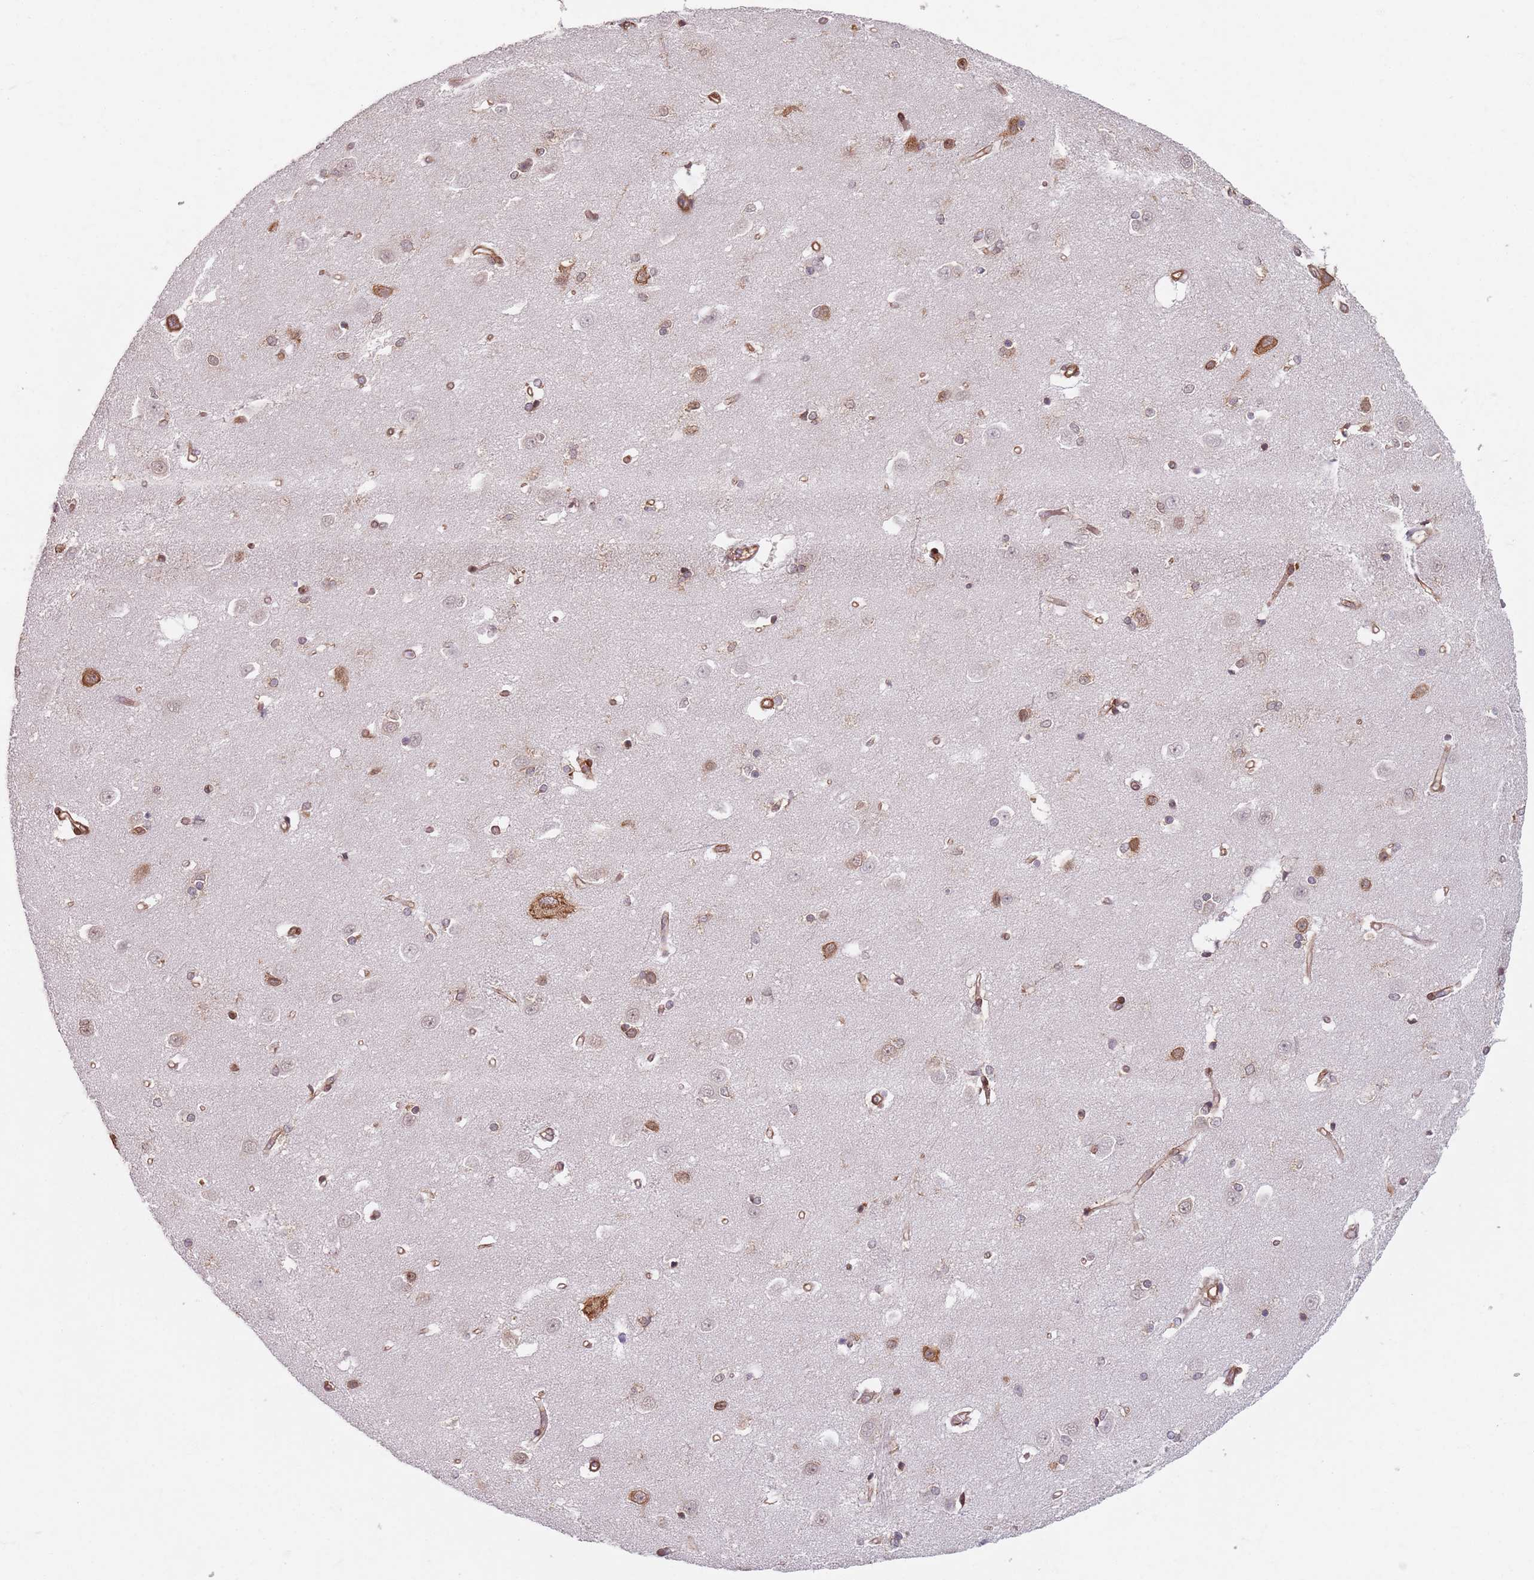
{"staining": {"intensity": "moderate", "quantity": "<25%", "location": "cytoplasmic/membranous"}, "tissue": "caudate", "cell_type": "Glial cells", "image_type": "normal", "snomed": [{"axis": "morphology", "description": "Normal tissue, NOS"}, {"axis": "topography", "description": "Lateral ventricle wall"}], "caption": "Approximately <25% of glial cells in benign human caudate demonstrate moderate cytoplasmic/membranous protein positivity as visualized by brown immunohistochemical staining.", "gene": "NOTCH3", "patient": {"sex": "male", "age": 37}}